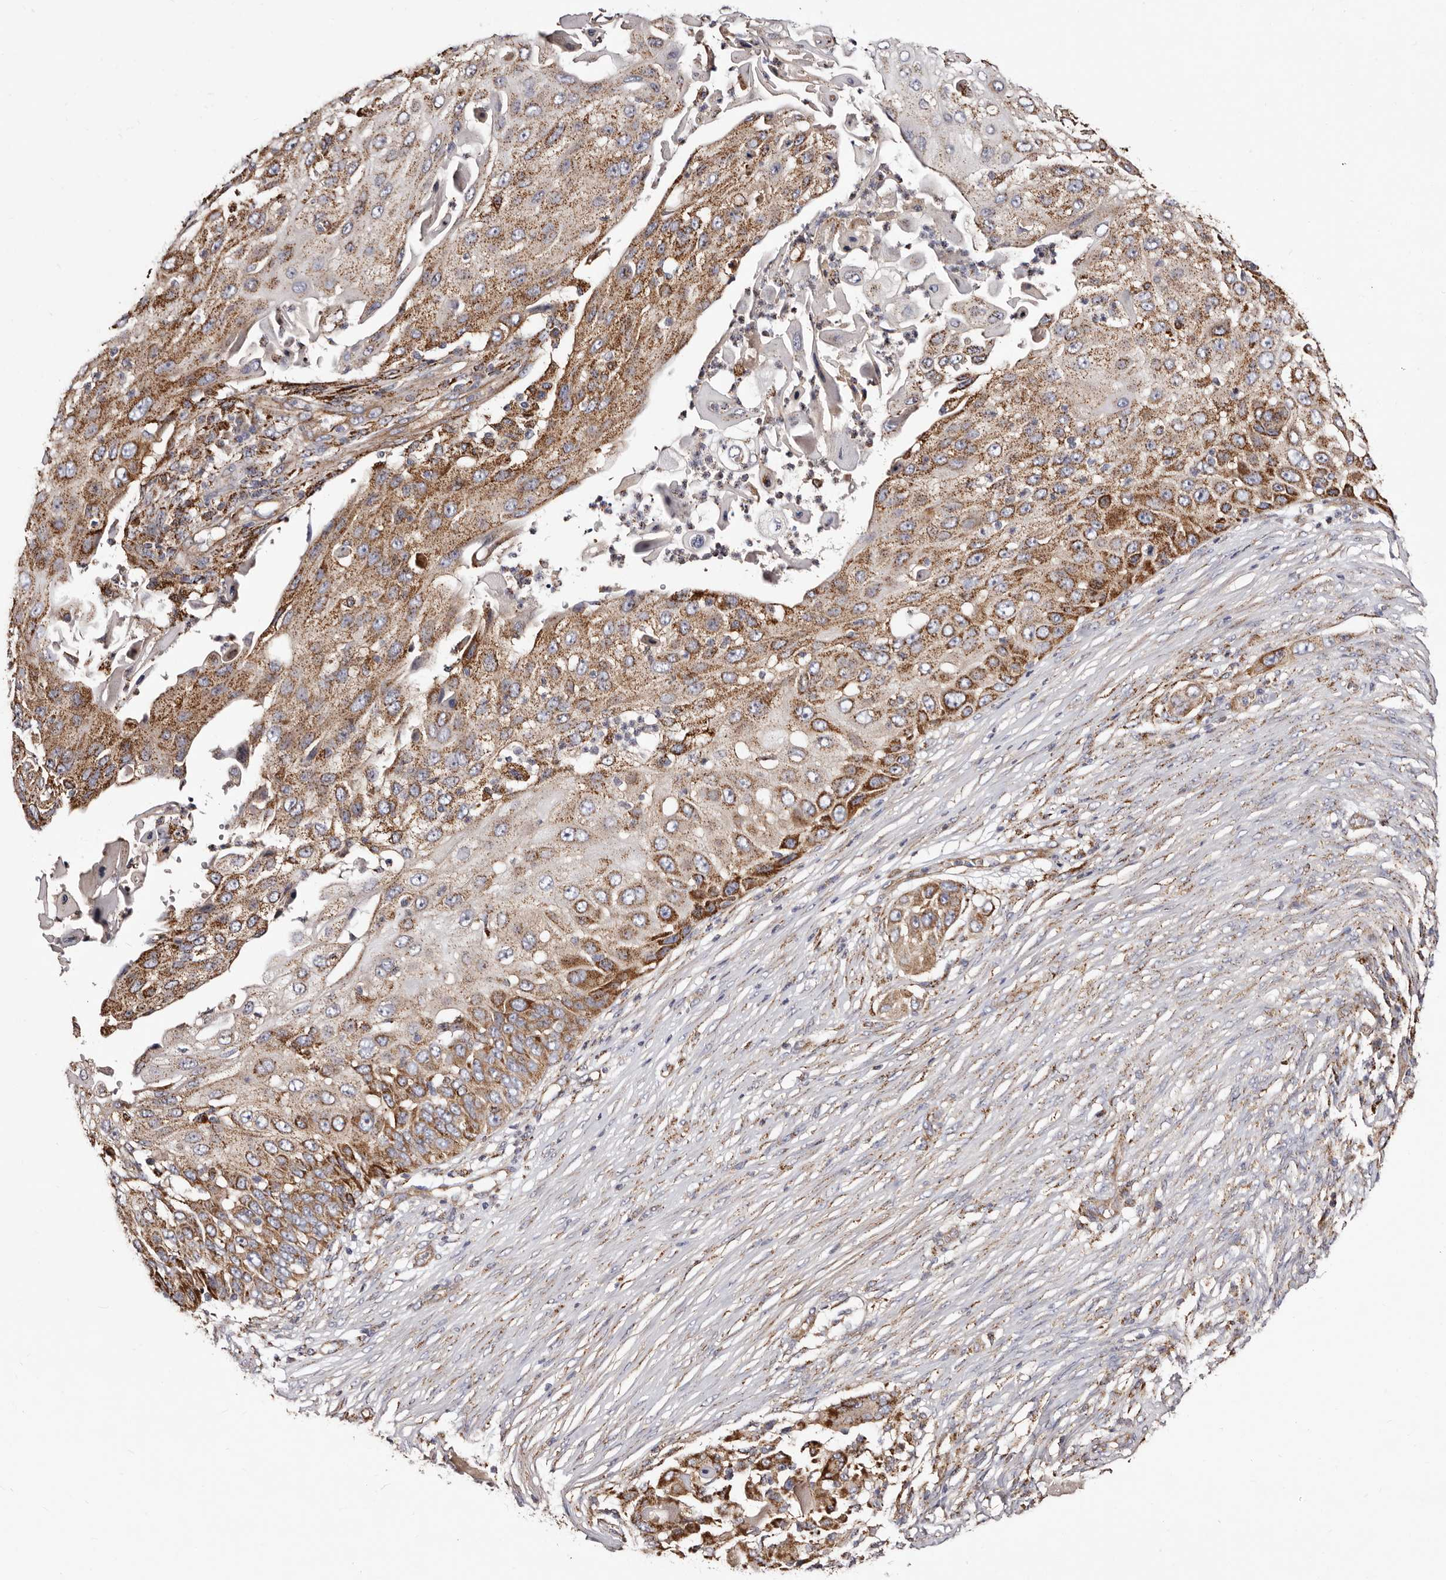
{"staining": {"intensity": "moderate", "quantity": ">75%", "location": "cytoplasmic/membranous"}, "tissue": "skin cancer", "cell_type": "Tumor cells", "image_type": "cancer", "snomed": [{"axis": "morphology", "description": "Squamous cell carcinoma, NOS"}, {"axis": "topography", "description": "Skin"}], "caption": "Protein expression analysis of human skin cancer reveals moderate cytoplasmic/membranous positivity in approximately >75% of tumor cells.", "gene": "LUZP1", "patient": {"sex": "female", "age": 44}}